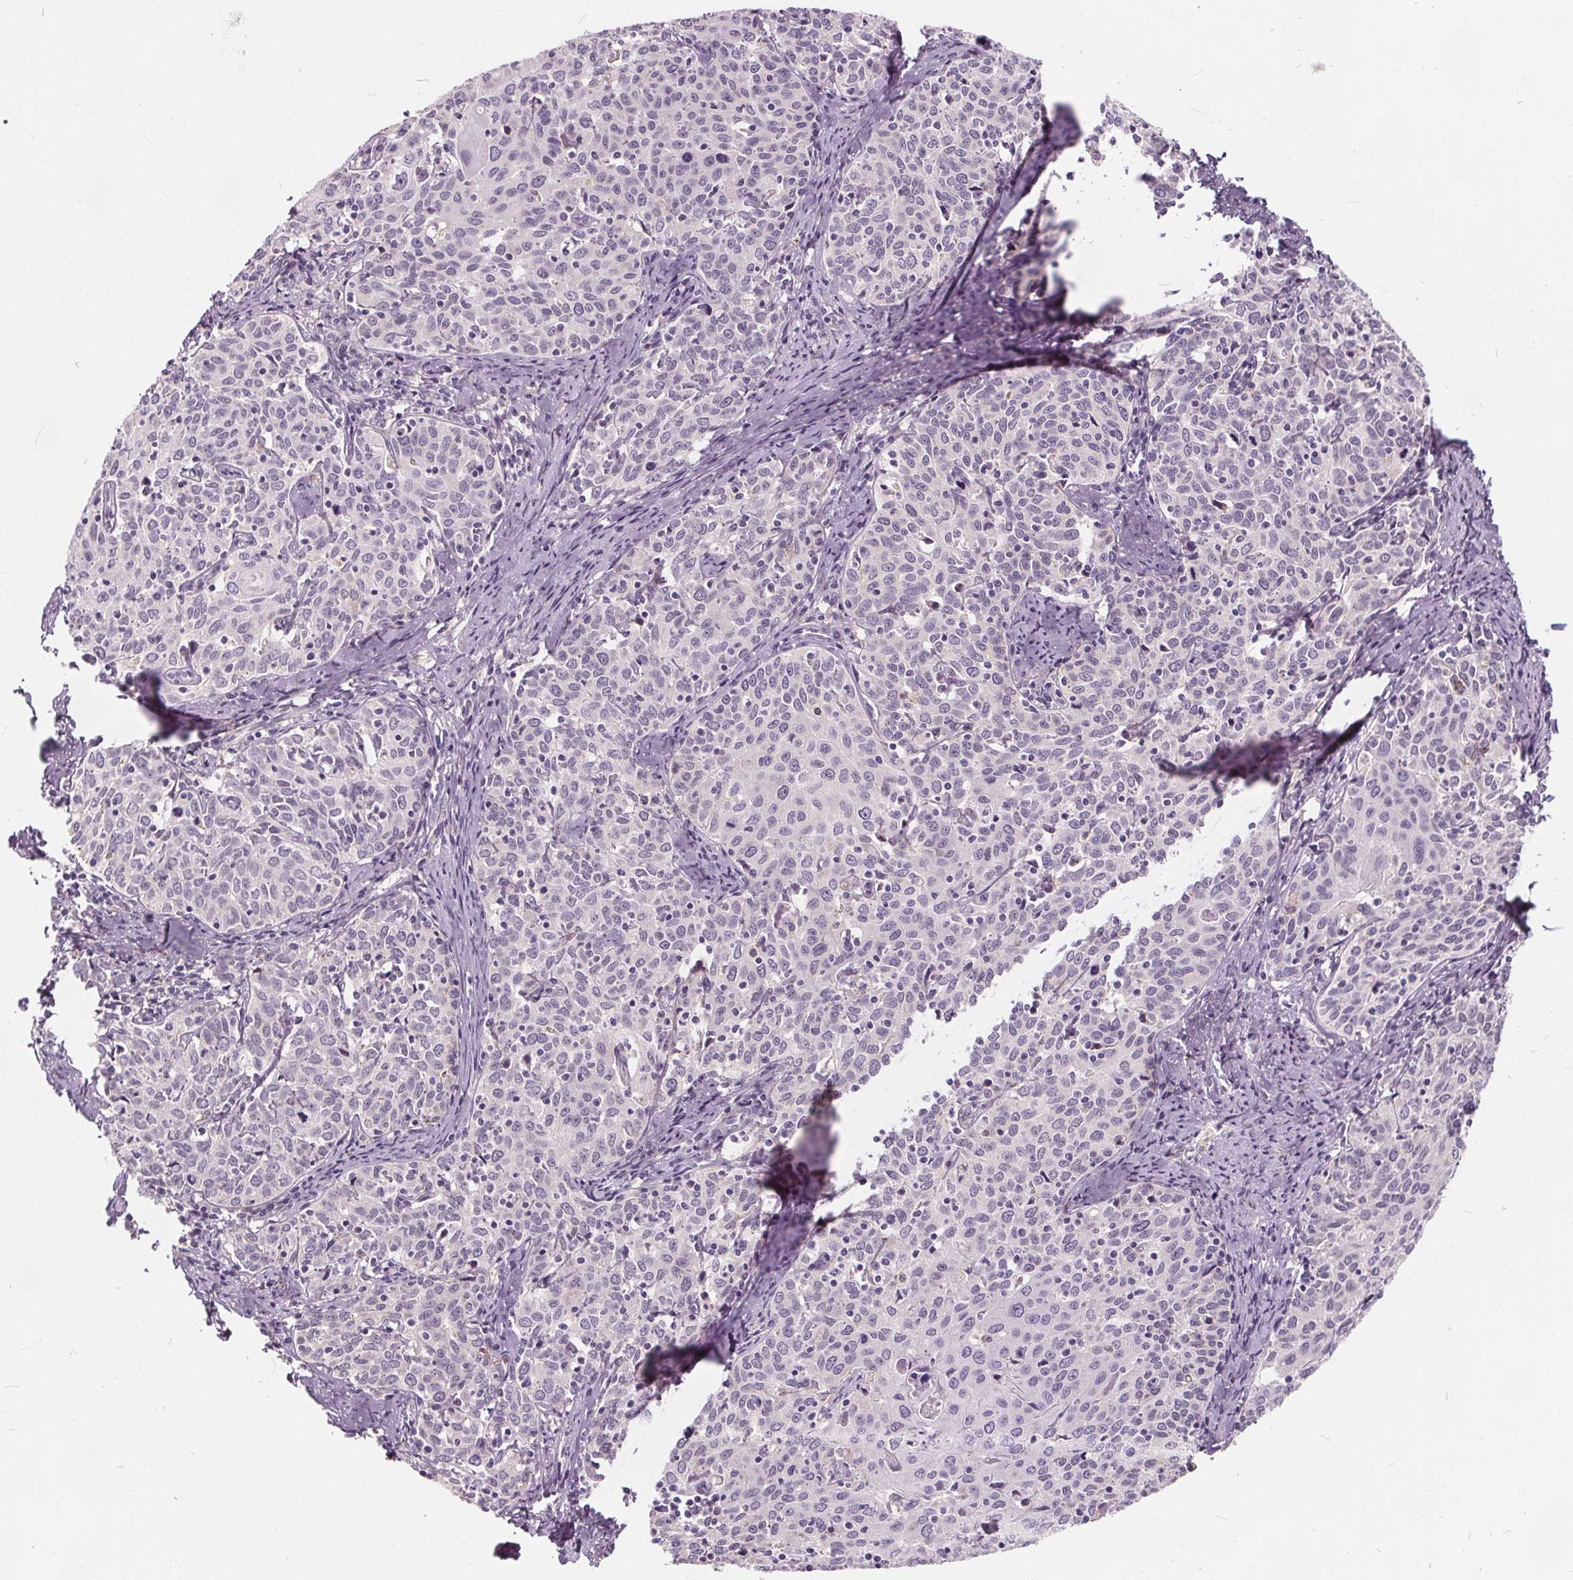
{"staining": {"intensity": "negative", "quantity": "none", "location": "none"}, "tissue": "cervical cancer", "cell_type": "Tumor cells", "image_type": "cancer", "snomed": [{"axis": "morphology", "description": "Squamous cell carcinoma, NOS"}, {"axis": "topography", "description": "Cervix"}], "caption": "Squamous cell carcinoma (cervical) was stained to show a protein in brown. There is no significant staining in tumor cells.", "gene": "HAAO", "patient": {"sex": "female", "age": 62}}